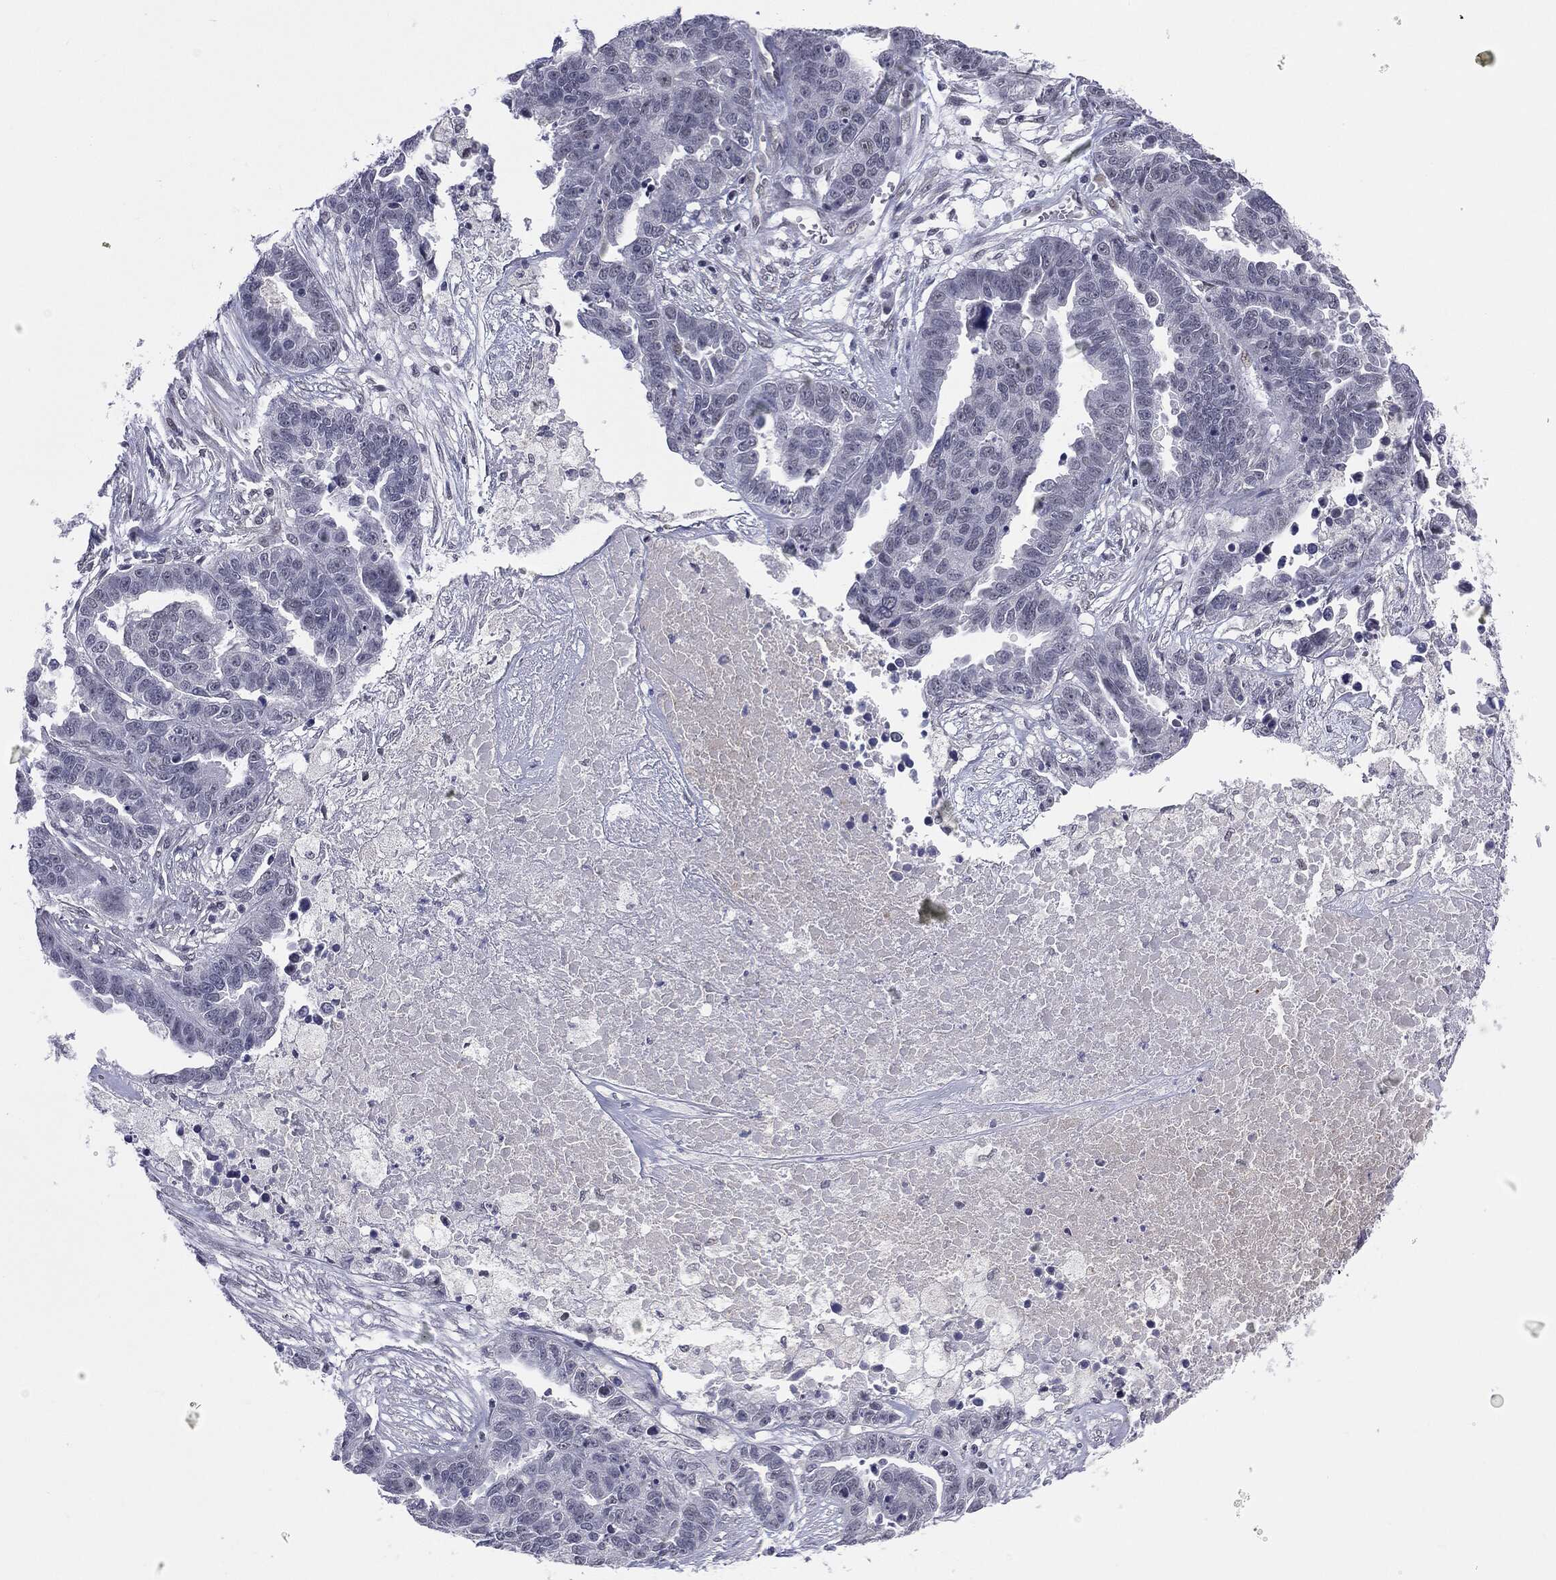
{"staining": {"intensity": "negative", "quantity": "none", "location": "none"}, "tissue": "ovarian cancer", "cell_type": "Tumor cells", "image_type": "cancer", "snomed": [{"axis": "morphology", "description": "Cystadenocarcinoma, serous, NOS"}, {"axis": "topography", "description": "Ovary"}], "caption": "Immunohistochemistry (IHC) histopathology image of ovarian cancer (serous cystadenocarcinoma) stained for a protein (brown), which shows no staining in tumor cells.", "gene": "SLC5A5", "patient": {"sex": "female", "age": 87}}